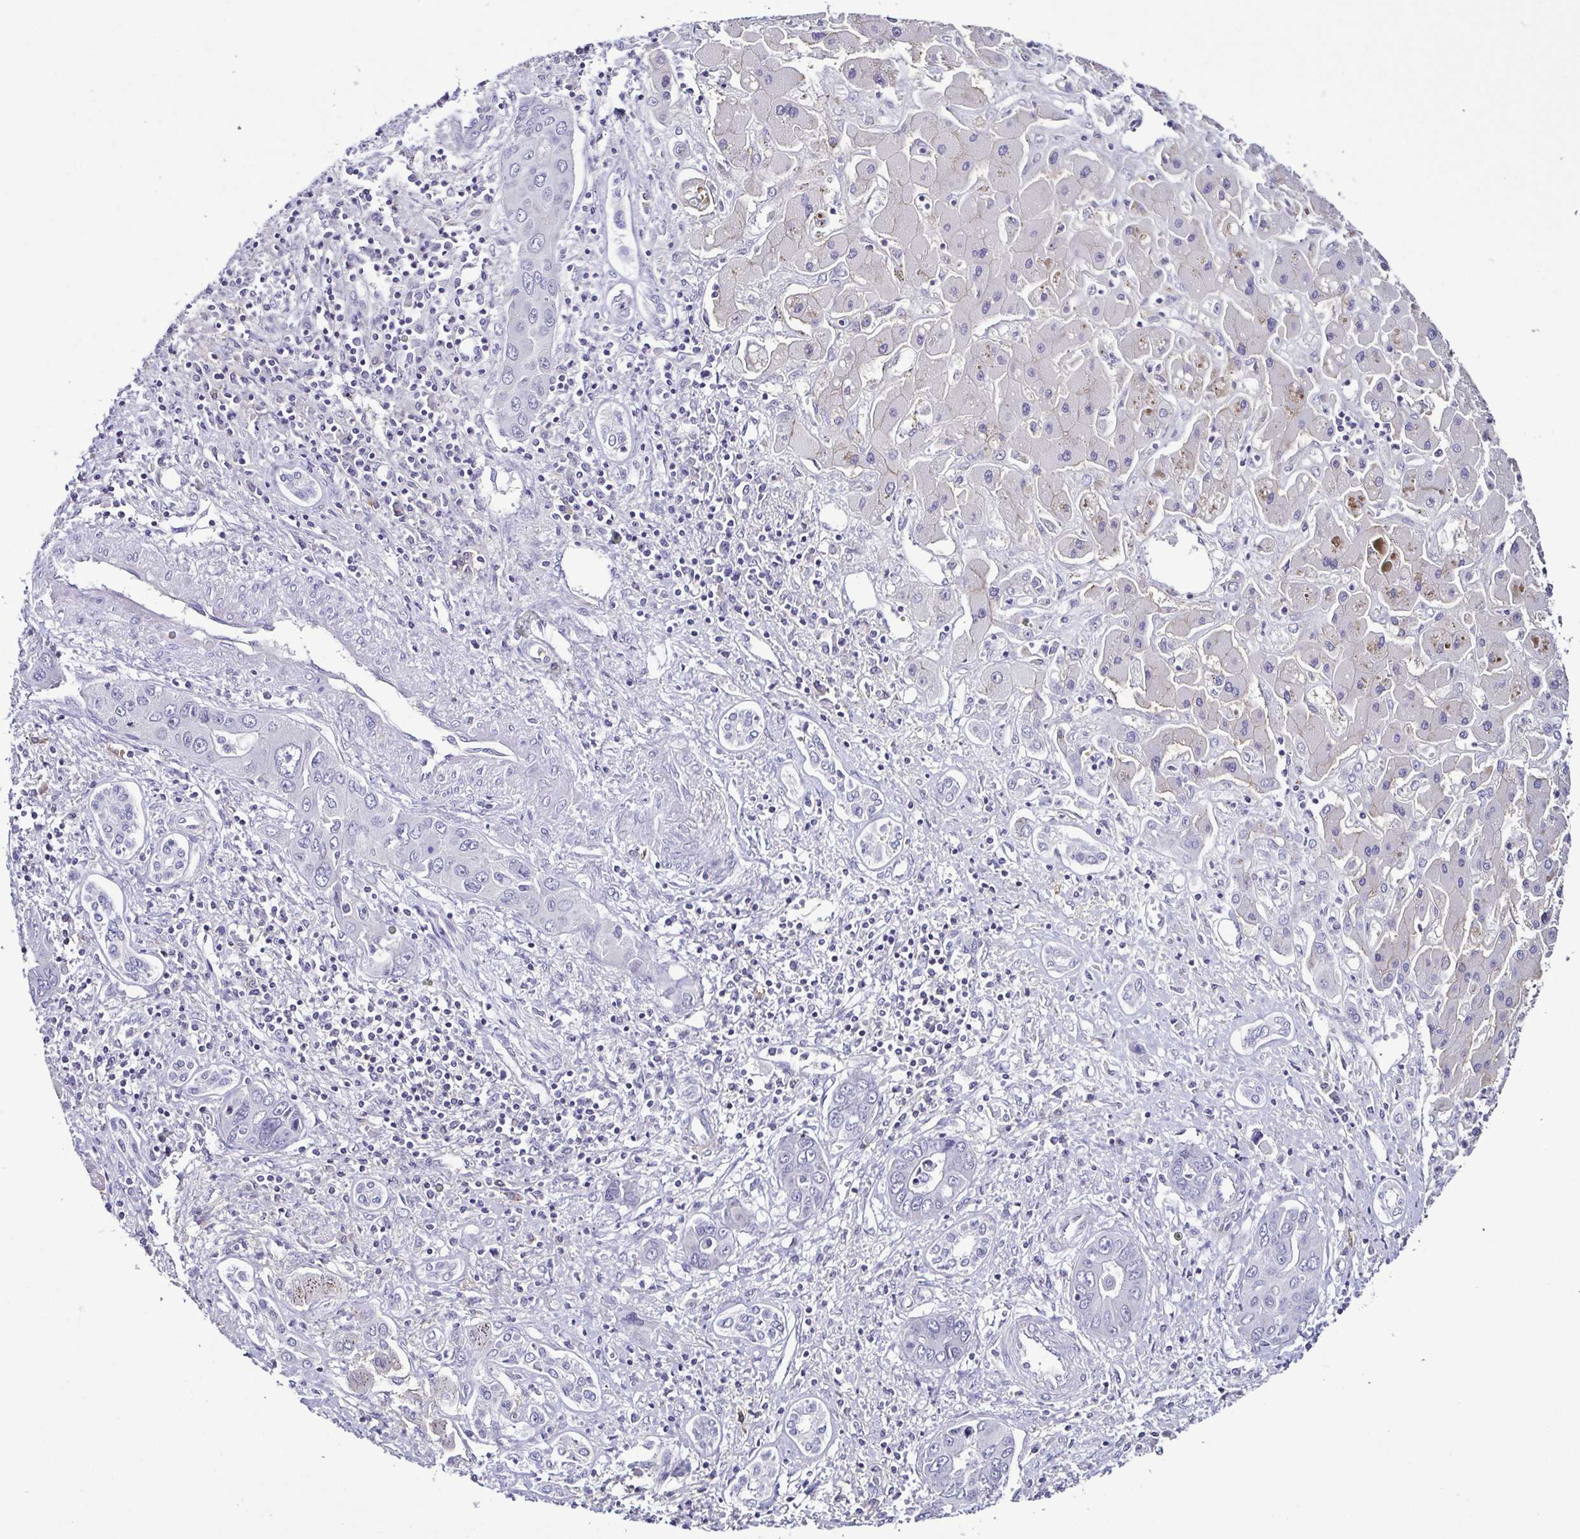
{"staining": {"intensity": "negative", "quantity": "none", "location": "none"}, "tissue": "liver cancer", "cell_type": "Tumor cells", "image_type": "cancer", "snomed": [{"axis": "morphology", "description": "Cholangiocarcinoma"}, {"axis": "topography", "description": "Liver"}], "caption": "Histopathology image shows no significant protein expression in tumor cells of liver cancer (cholangiocarcinoma).", "gene": "TNNT2", "patient": {"sex": "male", "age": 67}}